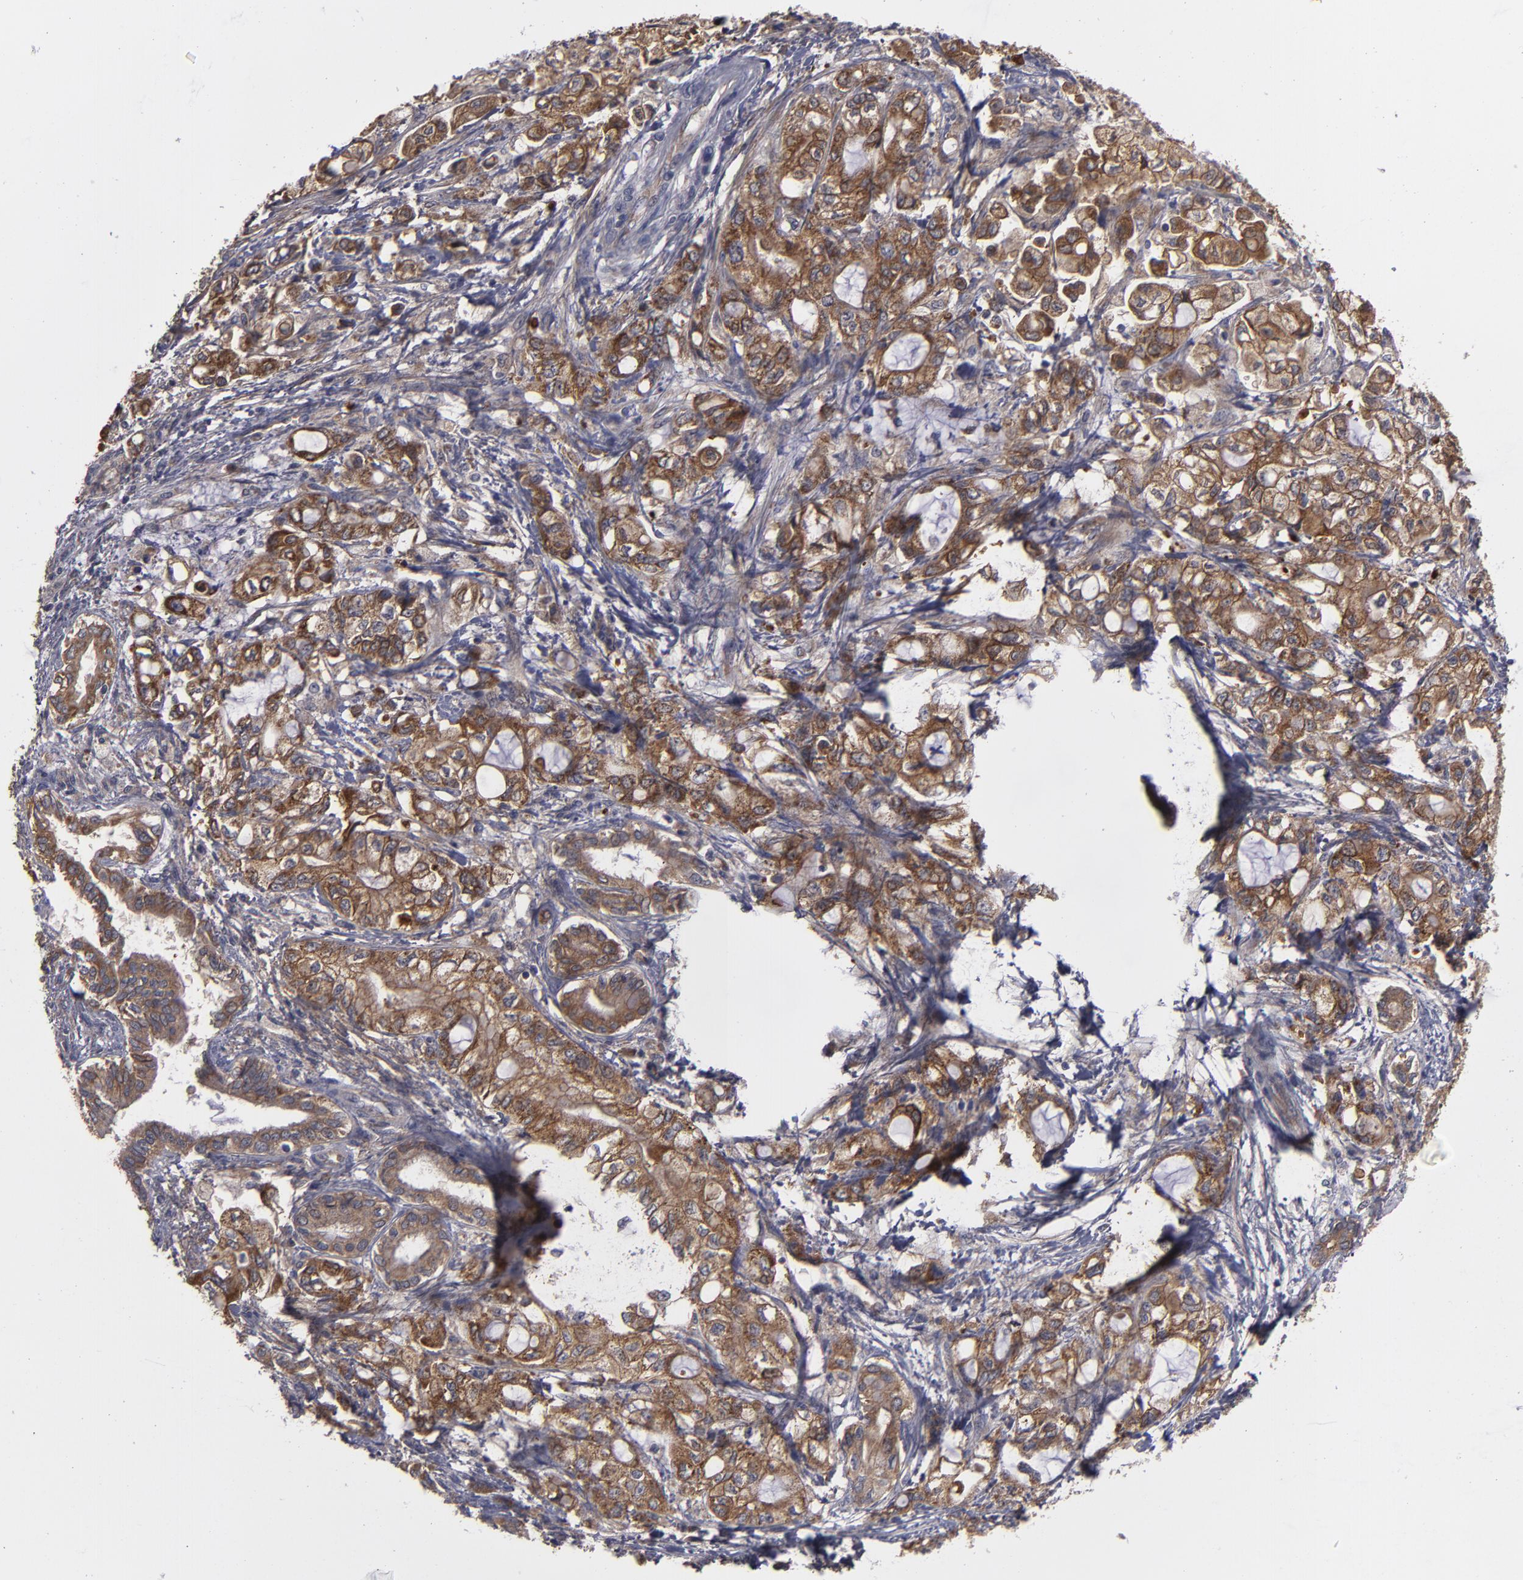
{"staining": {"intensity": "moderate", "quantity": ">75%", "location": "cytoplasmic/membranous"}, "tissue": "pancreatic cancer", "cell_type": "Tumor cells", "image_type": "cancer", "snomed": [{"axis": "morphology", "description": "Adenocarcinoma, NOS"}, {"axis": "topography", "description": "Pancreas"}], "caption": "This is an image of immunohistochemistry staining of adenocarcinoma (pancreatic), which shows moderate staining in the cytoplasmic/membranous of tumor cells.", "gene": "BMP6", "patient": {"sex": "male", "age": 79}}